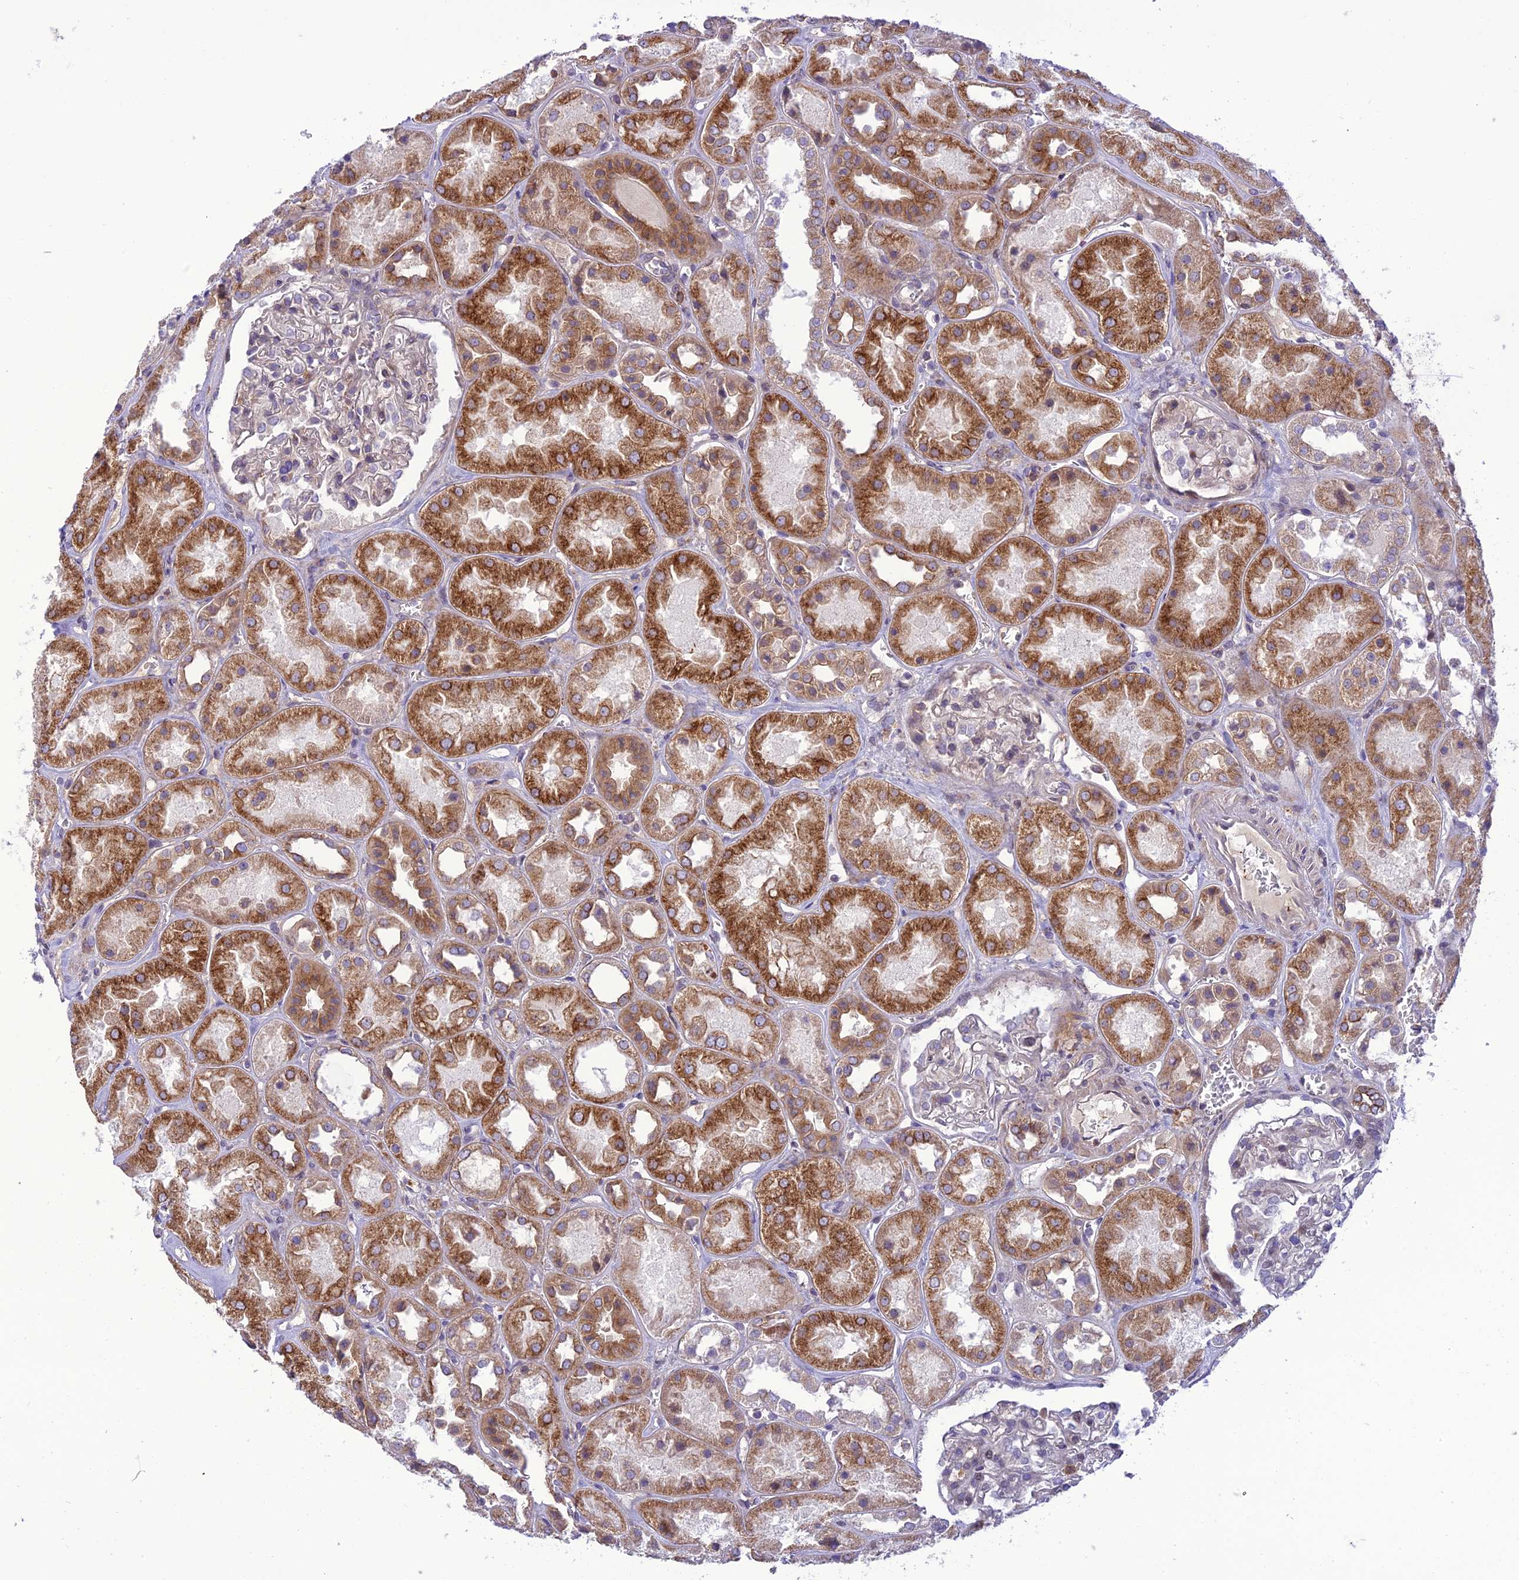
{"staining": {"intensity": "moderate", "quantity": "<25%", "location": "cytoplasmic/membranous"}, "tissue": "kidney", "cell_type": "Cells in glomeruli", "image_type": "normal", "snomed": [{"axis": "morphology", "description": "Normal tissue, NOS"}, {"axis": "topography", "description": "Kidney"}], "caption": "An immunohistochemistry micrograph of unremarkable tissue is shown. Protein staining in brown highlights moderate cytoplasmic/membranous positivity in kidney within cells in glomeruli. (brown staining indicates protein expression, while blue staining denotes nuclei).", "gene": "JMY", "patient": {"sex": "male", "age": 70}}